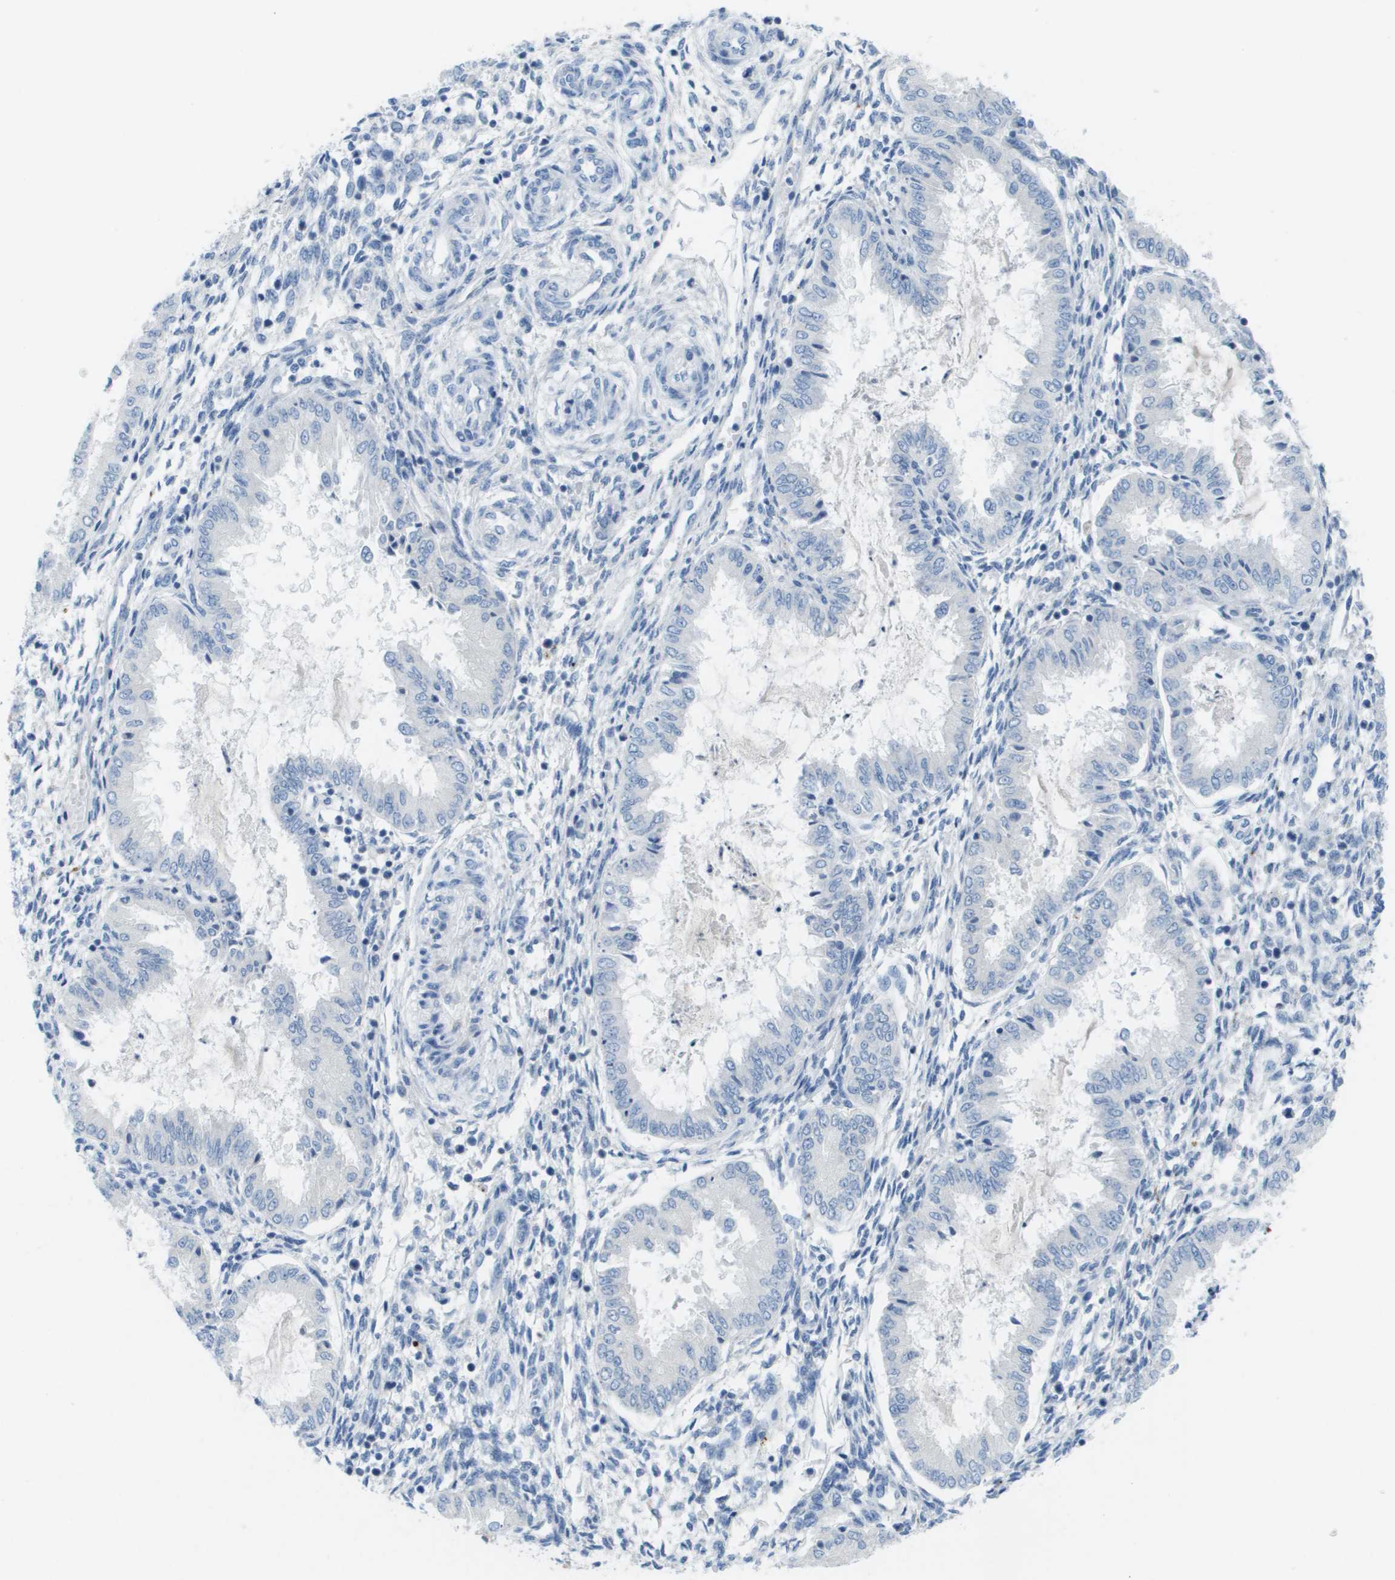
{"staining": {"intensity": "negative", "quantity": "none", "location": "none"}, "tissue": "endometrium", "cell_type": "Cells in endometrial stroma", "image_type": "normal", "snomed": [{"axis": "morphology", "description": "Normal tissue, NOS"}, {"axis": "topography", "description": "Endometrium"}], "caption": "The histopathology image demonstrates no significant expression in cells in endometrial stroma of endometrium. Brightfield microscopy of IHC stained with DAB (brown) and hematoxylin (blue), captured at high magnification.", "gene": "GPR18", "patient": {"sex": "female", "age": 33}}